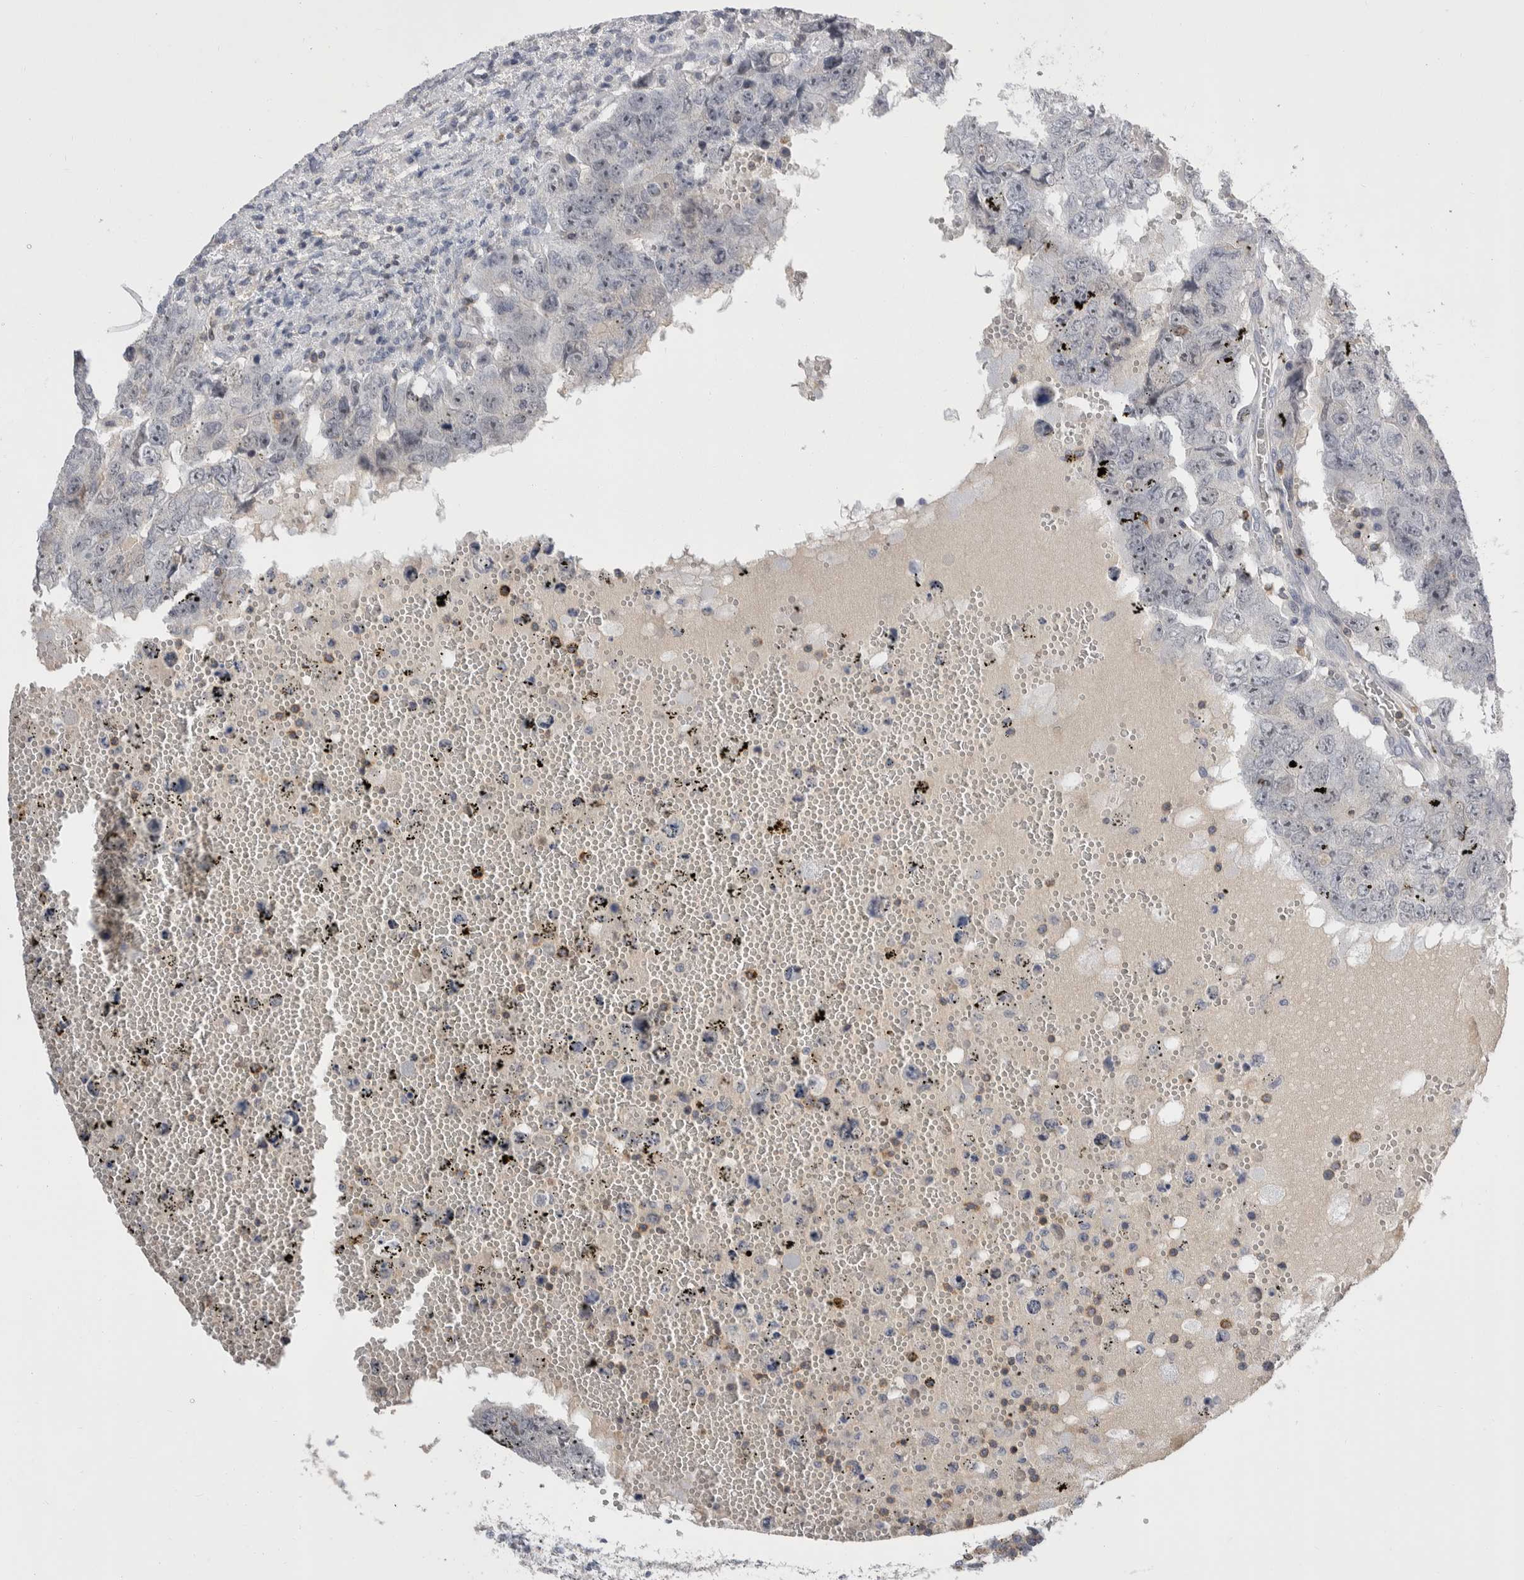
{"staining": {"intensity": "negative", "quantity": "none", "location": "none"}, "tissue": "testis cancer", "cell_type": "Tumor cells", "image_type": "cancer", "snomed": [{"axis": "morphology", "description": "Carcinoma, Embryonal, NOS"}, {"axis": "topography", "description": "Testis"}], "caption": "IHC photomicrograph of neoplastic tissue: testis embryonal carcinoma stained with DAB (3,3'-diaminobenzidine) reveals no significant protein expression in tumor cells.", "gene": "CEP295NL", "patient": {"sex": "male", "age": 26}}